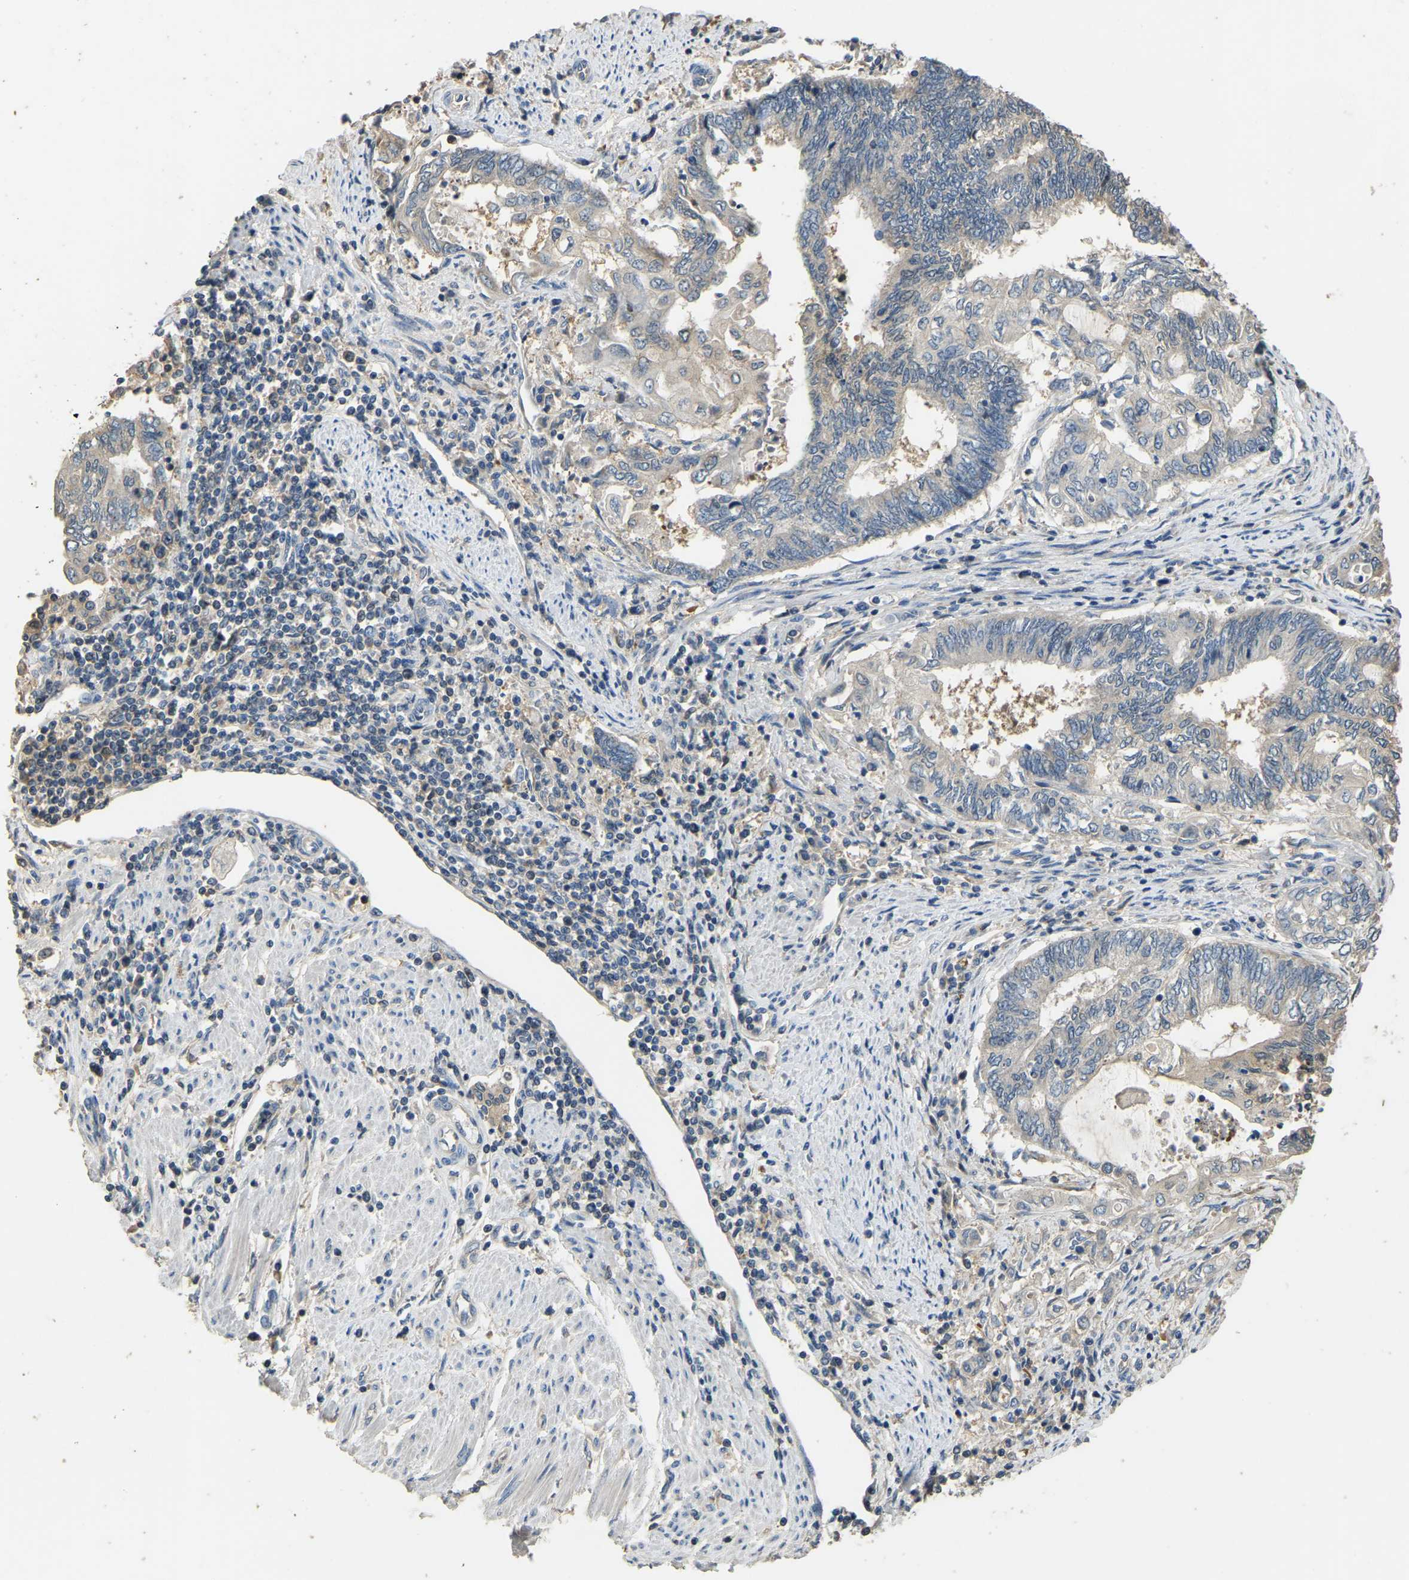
{"staining": {"intensity": "negative", "quantity": "none", "location": "none"}, "tissue": "endometrial cancer", "cell_type": "Tumor cells", "image_type": "cancer", "snomed": [{"axis": "morphology", "description": "Adenocarcinoma, NOS"}, {"axis": "topography", "description": "Uterus"}, {"axis": "topography", "description": "Endometrium"}], "caption": "This is an immunohistochemistry (IHC) micrograph of human endometrial cancer. There is no positivity in tumor cells.", "gene": "TUFM", "patient": {"sex": "female", "age": 70}}